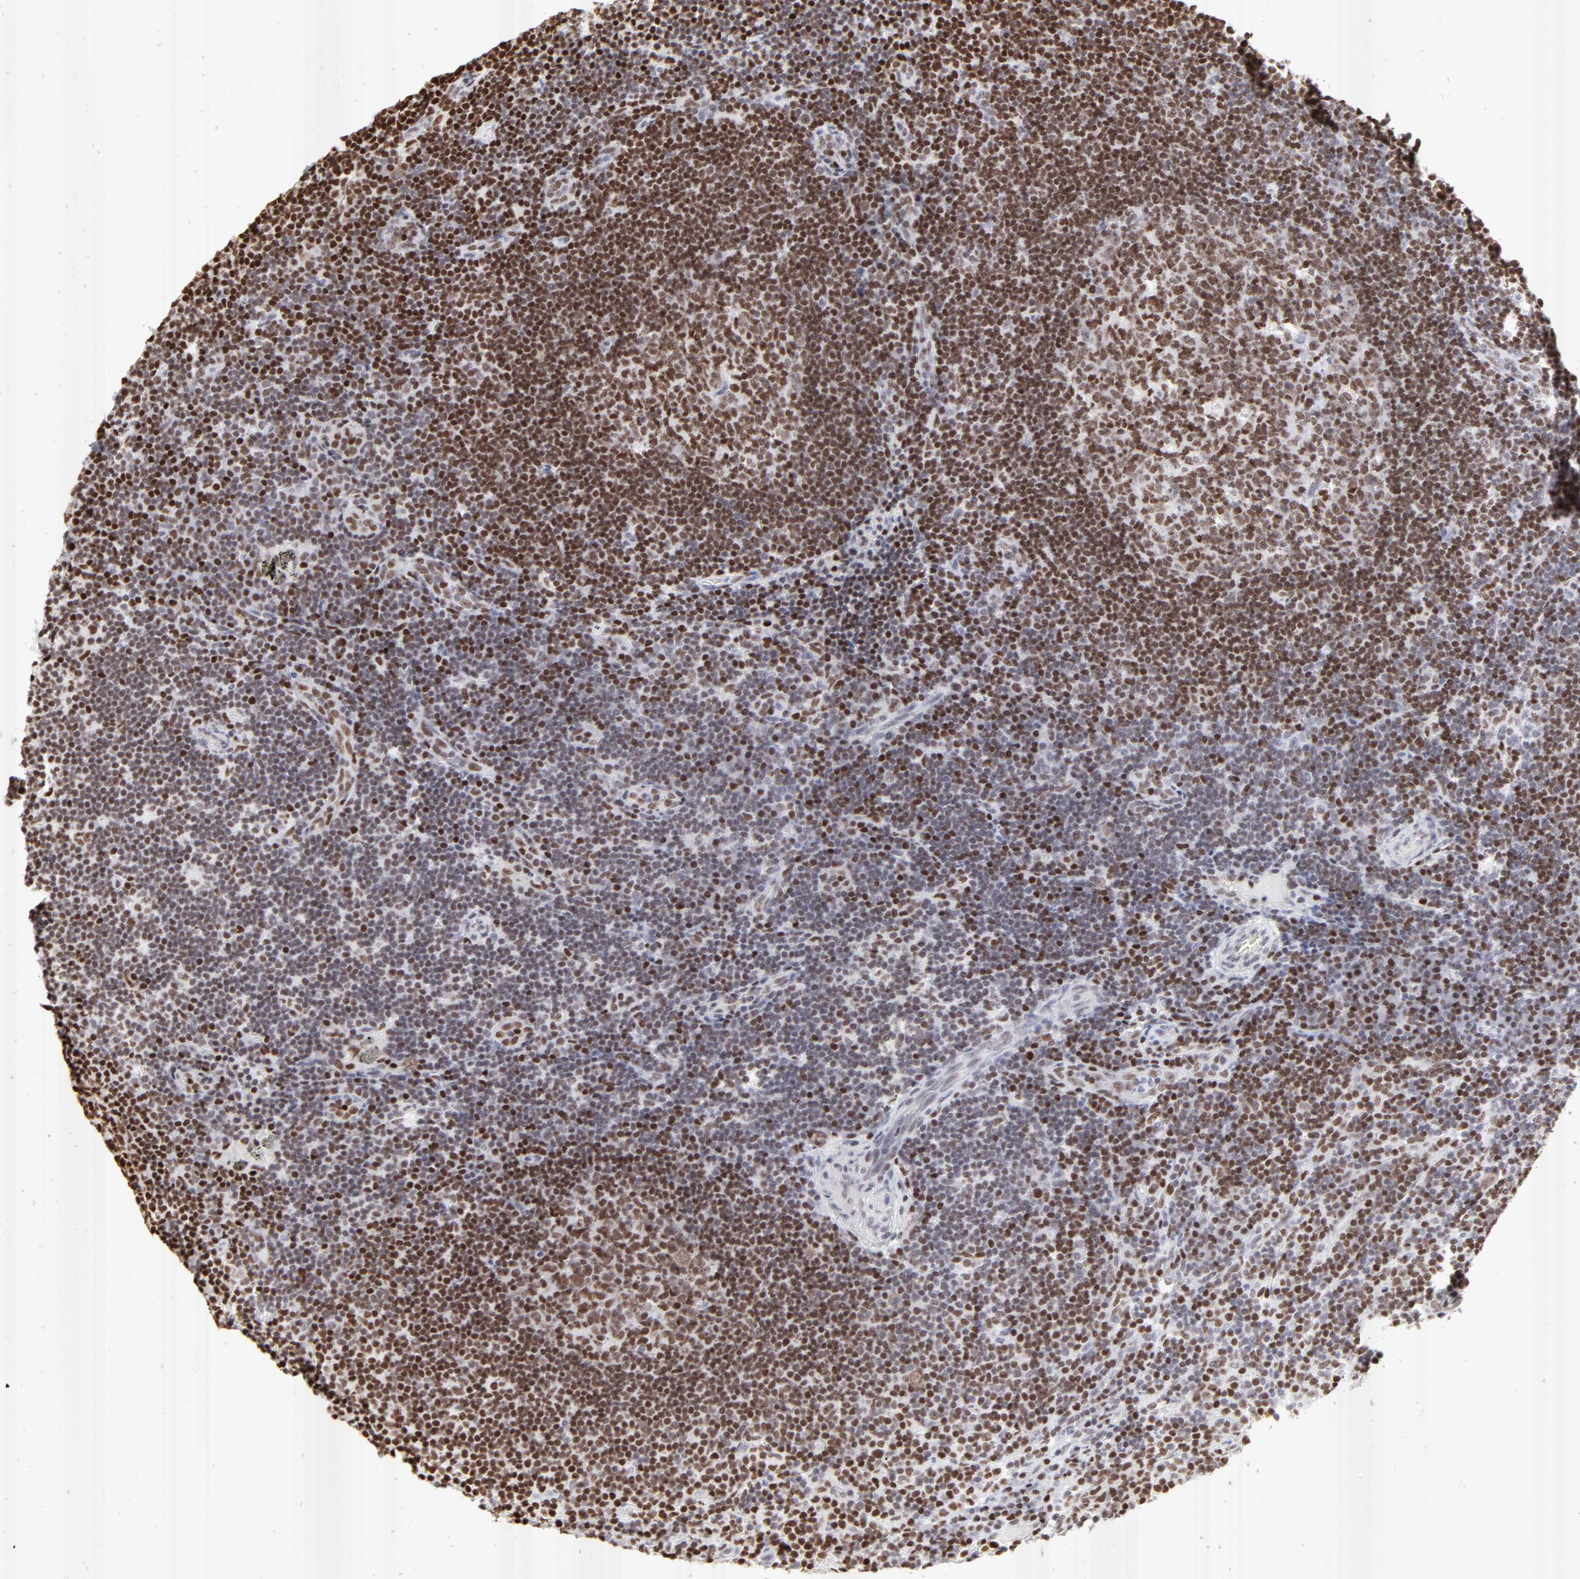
{"staining": {"intensity": "strong", "quantity": ">75%", "location": "nuclear"}, "tissue": "lymph node", "cell_type": "Germinal center cells", "image_type": "normal", "snomed": [{"axis": "morphology", "description": "Normal tissue, NOS"}, {"axis": "morphology", "description": "Squamous cell carcinoma, metastatic, NOS"}, {"axis": "topography", "description": "Lymph node"}], "caption": "IHC of normal lymph node reveals high levels of strong nuclear expression in about >75% of germinal center cells.", "gene": "PARP1", "patient": {"sex": "female", "age": 53}}